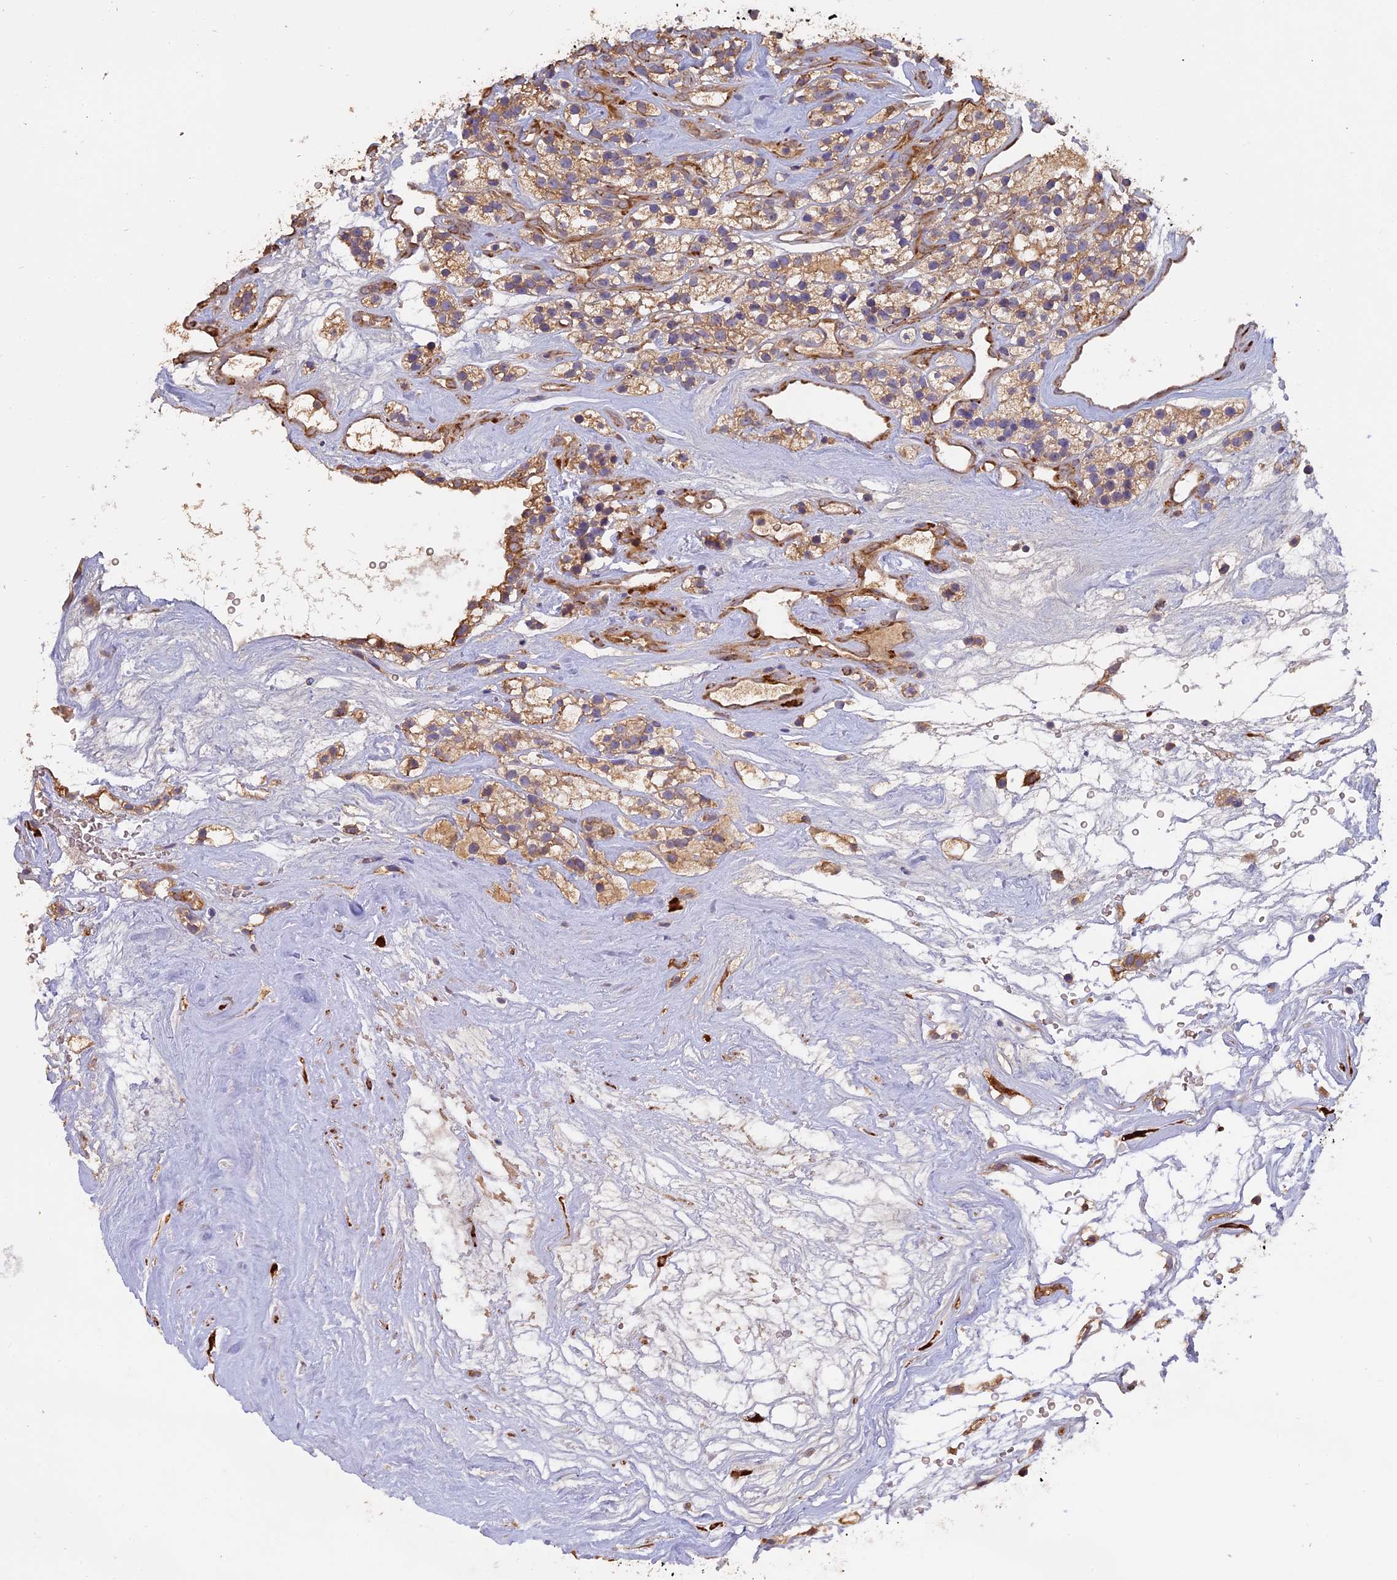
{"staining": {"intensity": "moderate", "quantity": "25%-75%", "location": "cytoplasmic/membranous"}, "tissue": "renal cancer", "cell_type": "Tumor cells", "image_type": "cancer", "snomed": [{"axis": "morphology", "description": "Adenocarcinoma, NOS"}, {"axis": "topography", "description": "Kidney"}], "caption": "A brown stain shows moderate cytoplasmic/membranous expression of a protein in human renal cancer (adenocarcinoma) tumor cells. The staining is performed using DAB (3,3'-diaminobenzidine) brown chromogen to label protein expression. The nuclei are counter-stained blue using hematoxylin.", "gene": "PPIC", "patient": {"sex": "female", "age": 57}}